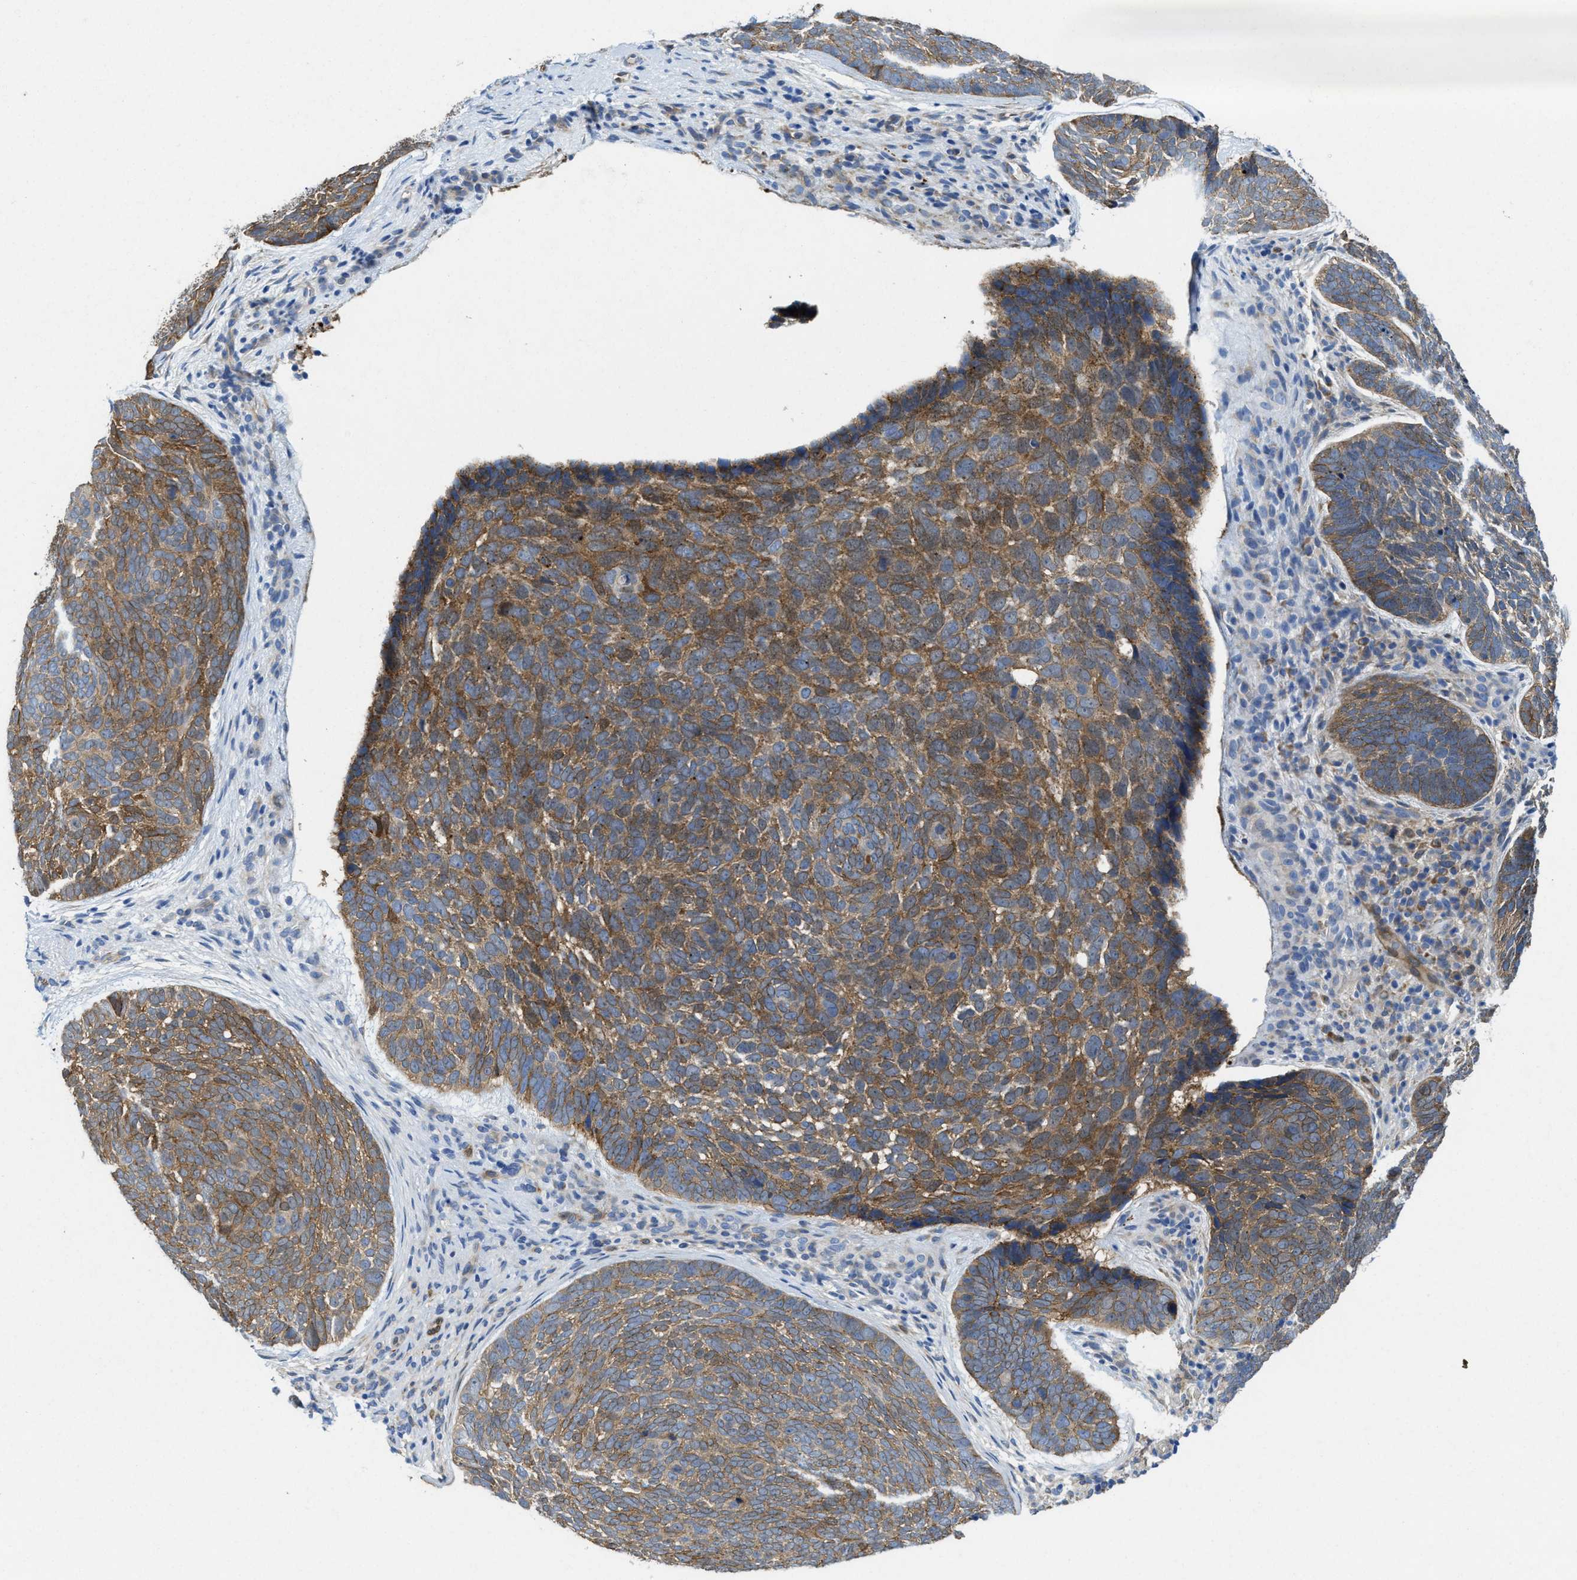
{"staining": {"intensity": "moderate", "quantity": ">75%", "location": "cytoplasmic/membranous"}, "tissue": "skin cancer", "cell_type": "Tumor cells", "image_type": "cancer", "snomed": [{"axis": "morphology", "description": "Basal cell carcinoma"}, {"axis": "topography", "description": "Skin"}, {"axis": "topography", "description": "Skin of head"}], "caption": "Skin basal cell carcinoma tissue reveals moderate cytoplasmic/membranous positivity in approximately >75% of tumor cells, visualized by immunohistochemistry.", "gene": "ASS1", "patient": {"sex": "female", "age": 85}}